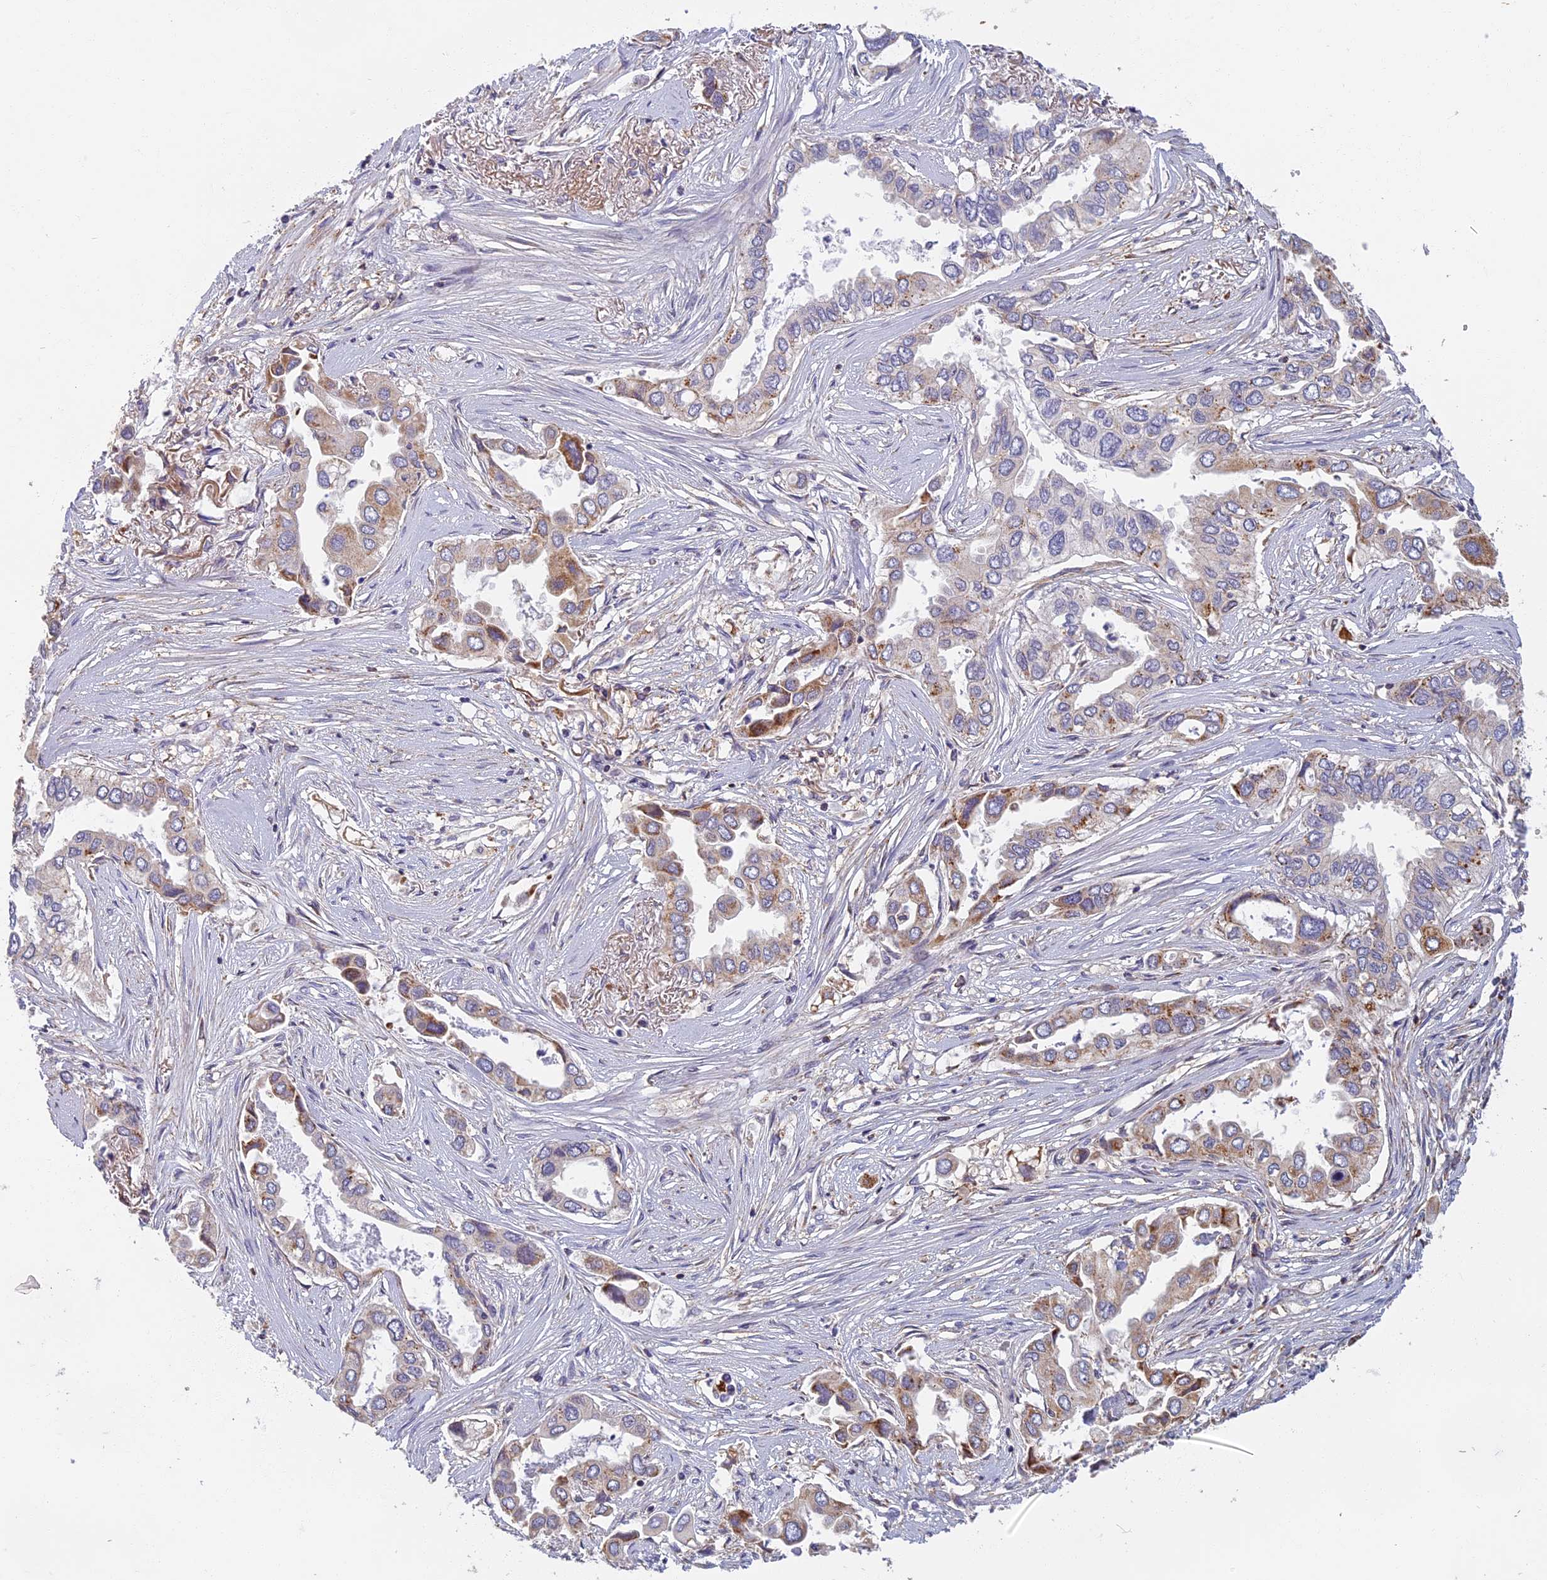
{"staining": {"intensity": "moderate", "quantity": "<25%", "location": "cytoplasmic/membranous"}, "tissue": "lung cancer", "cell_type": "Tumor cells", "image_type": "cancer", "snomed": [{"axis": "morphology", "description": "Adenocarcinoma, NOS"}, {"axis": "topography", "description": "Lung"}], "caption": "IHC (DAB (3,3'-diaminobenzidine)) staining of human lung adenocarcinoma displays moderate cytoplasmic/membranous protein expression in about <25% of tumor cells.", "gene": "EDAR", "patient": {"sex": "female", "age": 76}}